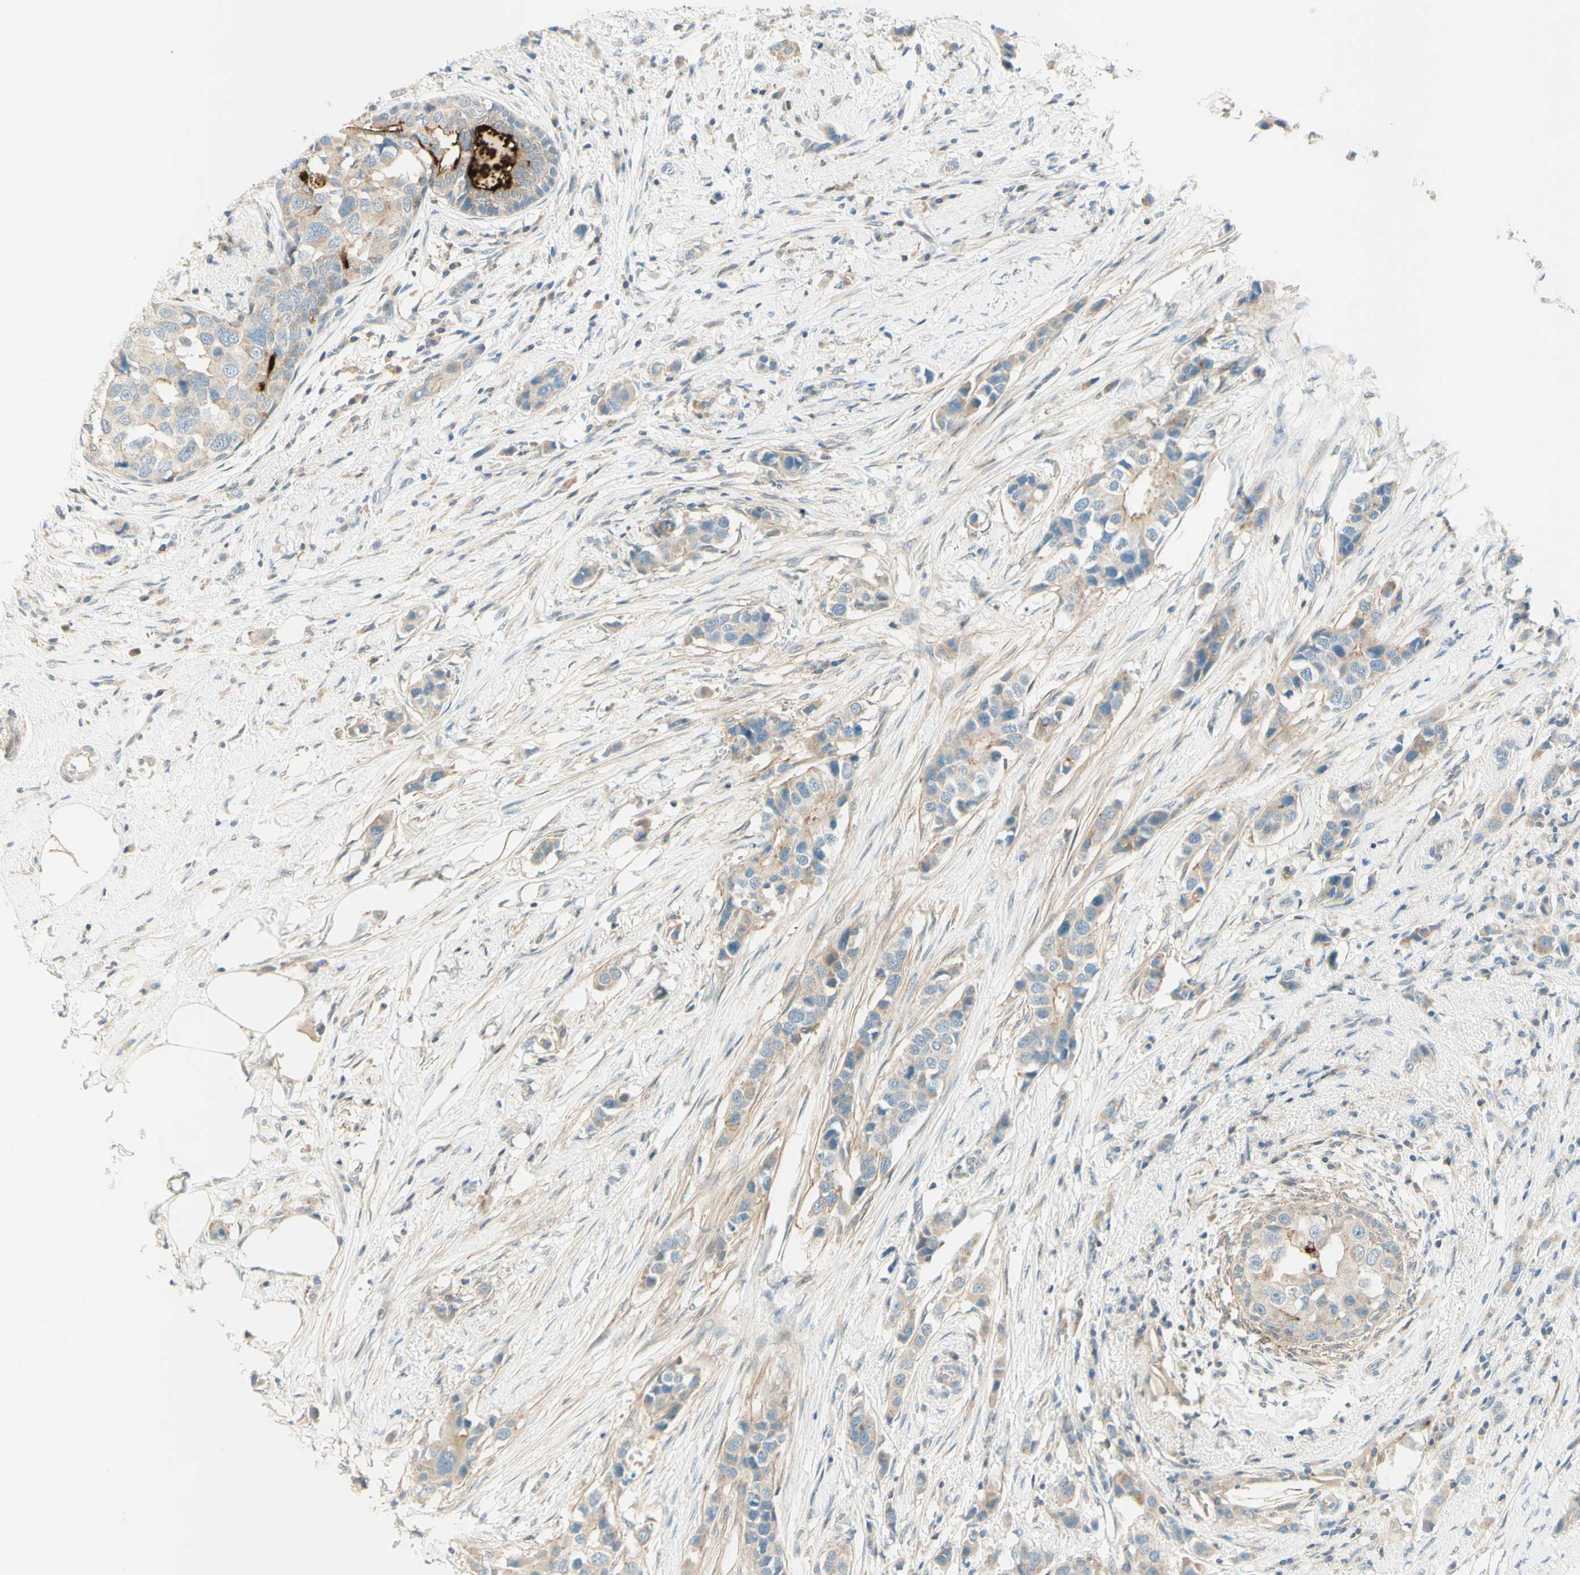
{"staining": {"intensity": "moderate", "quantity": ">75%", "location": "cytoplasmic/membranous"}, "tissue": "breast cancer", "cell_type": "Tumor cells", "image_type": "cancer", "snomed": [{"axis": "morphology", "description": "Normal tissue, NOS"}, {"axis": "morphology", "description": "Duct carcinoma"}, {"axis": "topography", "description": "Breast"}], "caption": "Immunohistochemical staining of human breast cancer (invasive ductal carcinoma) exhibits moderate cytoplasmic/membranous protein expression in approximately >75% of tumor cells. (DAB = brown stain, brightfield microscopy at high magnification).", "gene": "PROM1", "patient": {"sex": "female", "age": 50}}